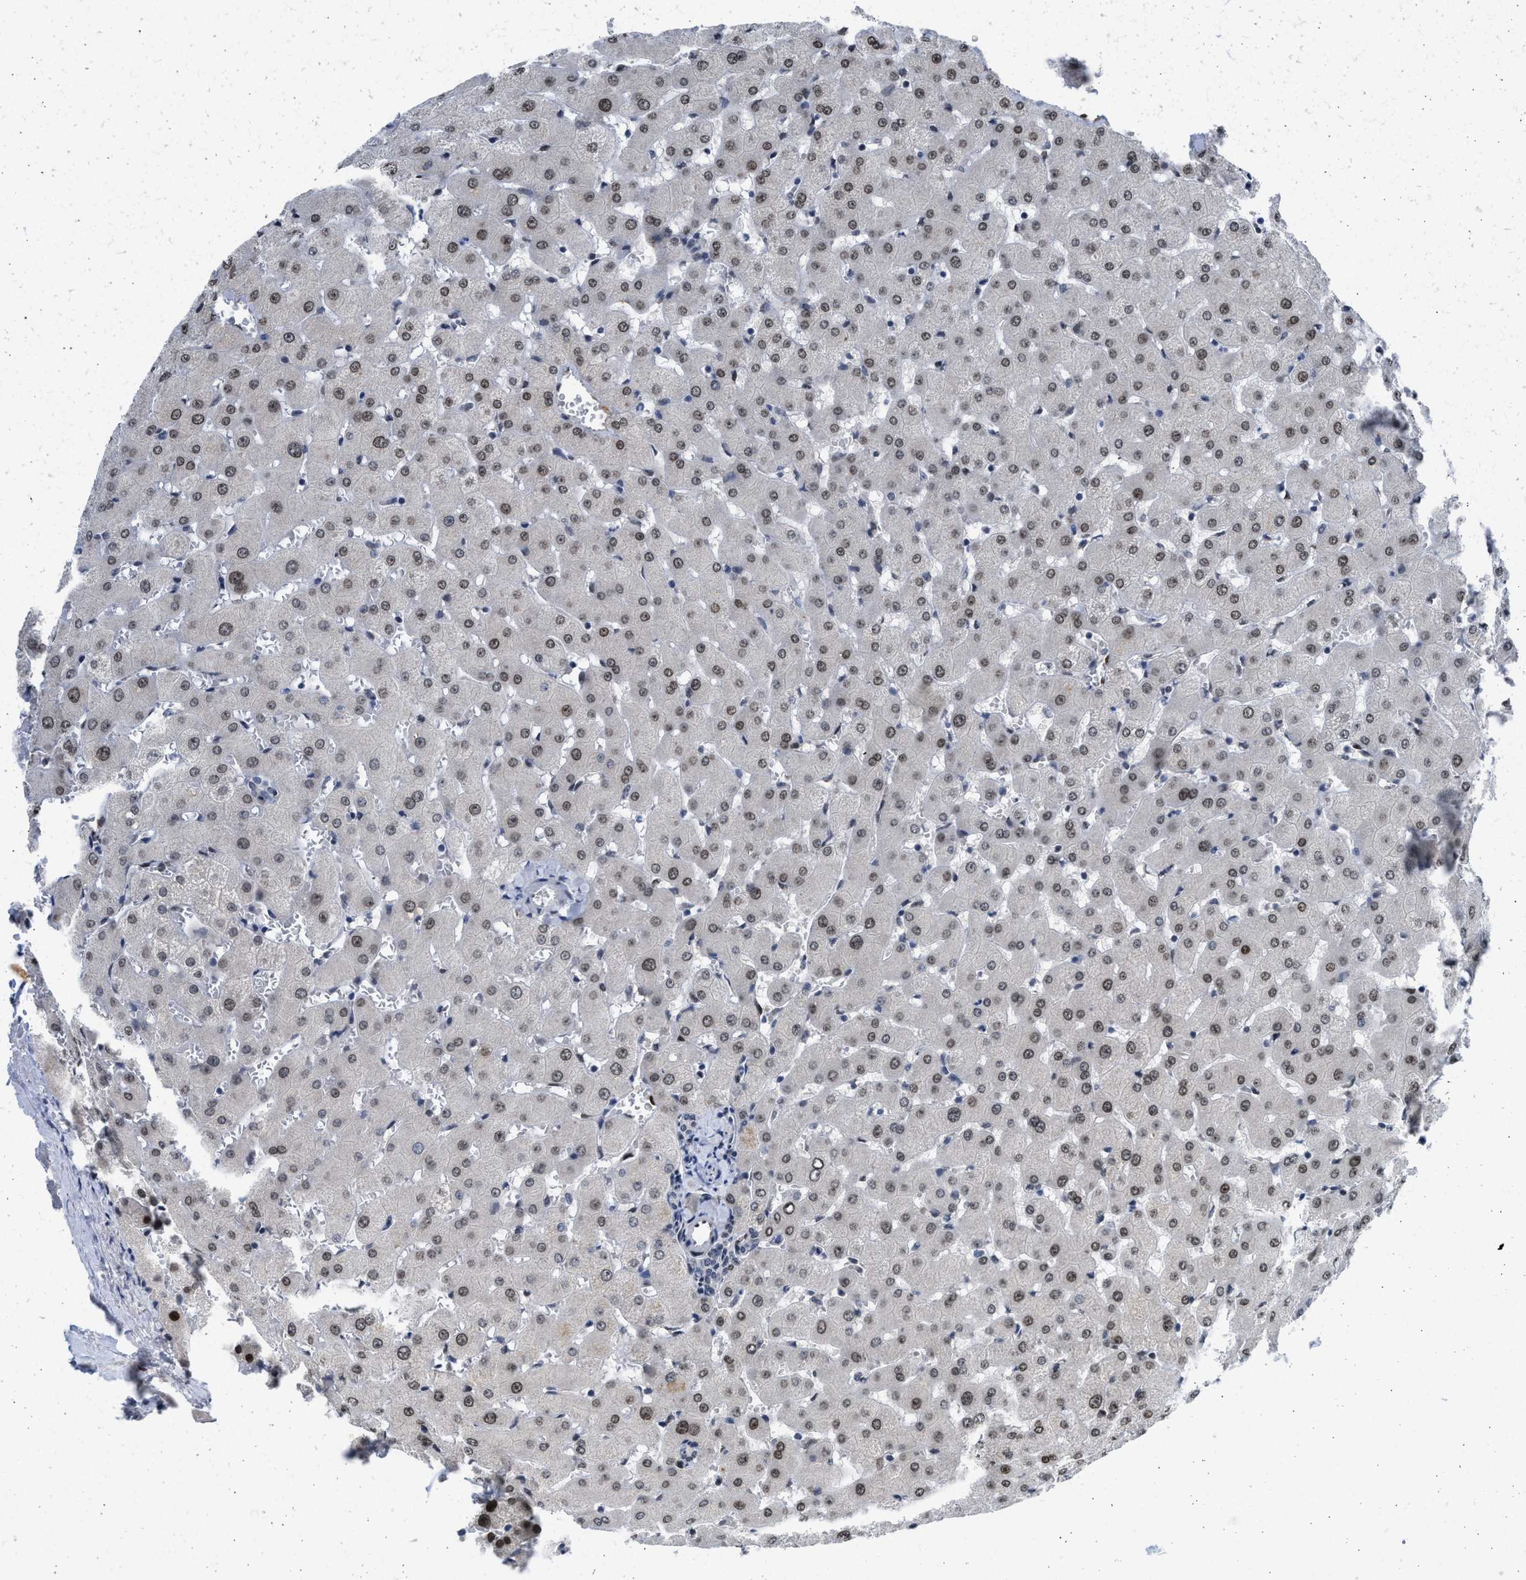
{"staining": {"intensity": "negative", "quantity": "none", "location": "none"}, "tissue": "liver", "cell_type": "Cholangiocytes", "image_type": "normal", "snomed": [{"axis": "morphology", "description": "Normal tissue, NOS"}, {"axis": "topography", "description": "Liver"}], "caption": "Liver stained for a protein using immunohistochemistry reveals no staining cholangiocytes.", "gene": "HMGN3", "patient": {"sex": "female", "age": 63}}